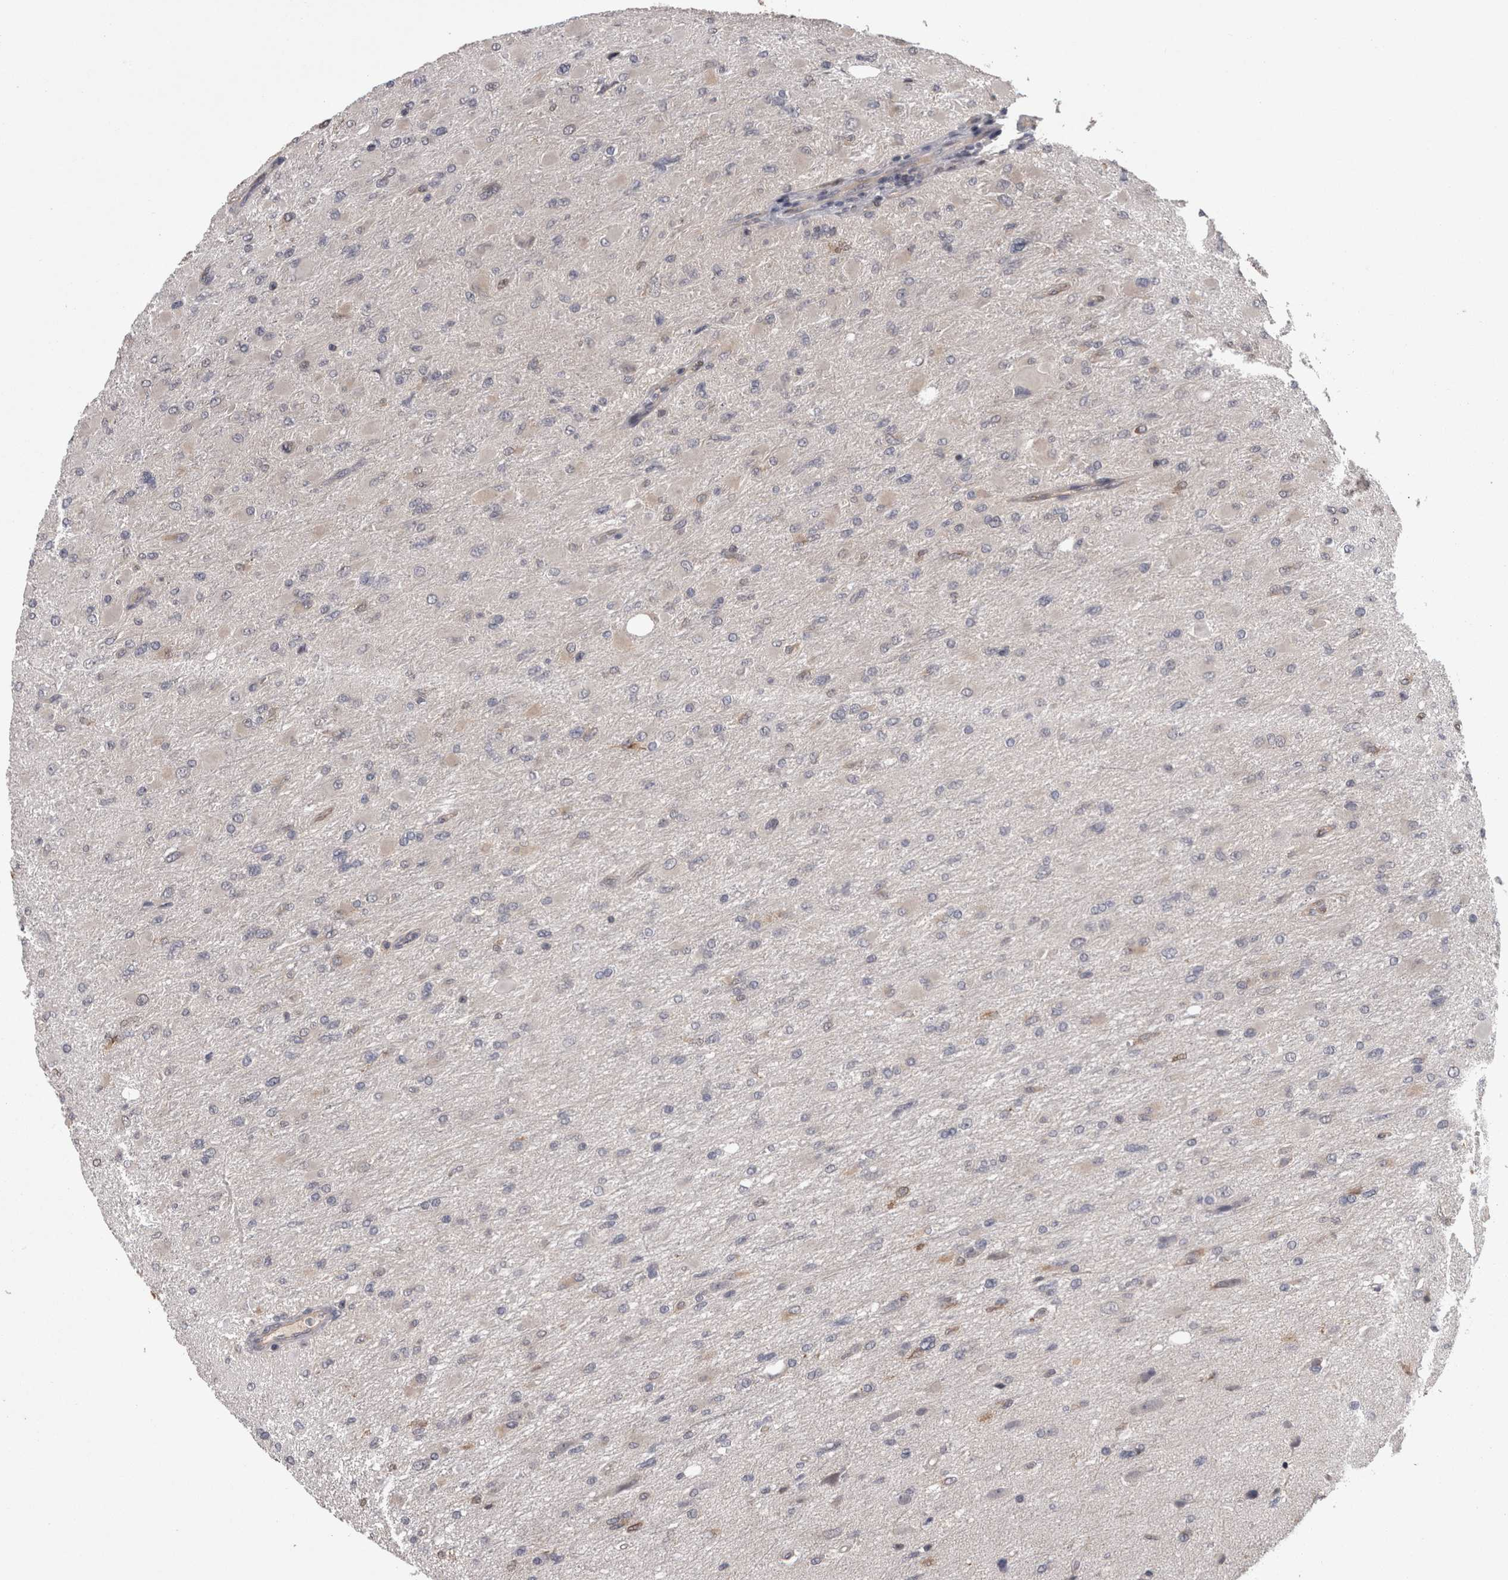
{"staining": {"intensity": "negative", "quantity": "none", "location": "none"}, "tissue": "glioma", "cell_type": "Tumor cells", "image_type": "cancer", "snomed": [{"axis": "morphology", "description": "Glioma, malignant, High grade"}, {"axis": "topography", "description": "Cerebral cortex"}], "caption": "Human malignant high-grade glioma stained for a protein using IHC shows no expression in tumor cells.", "gene": "PON3", "patient": {"sex": "female", "age": 36}}